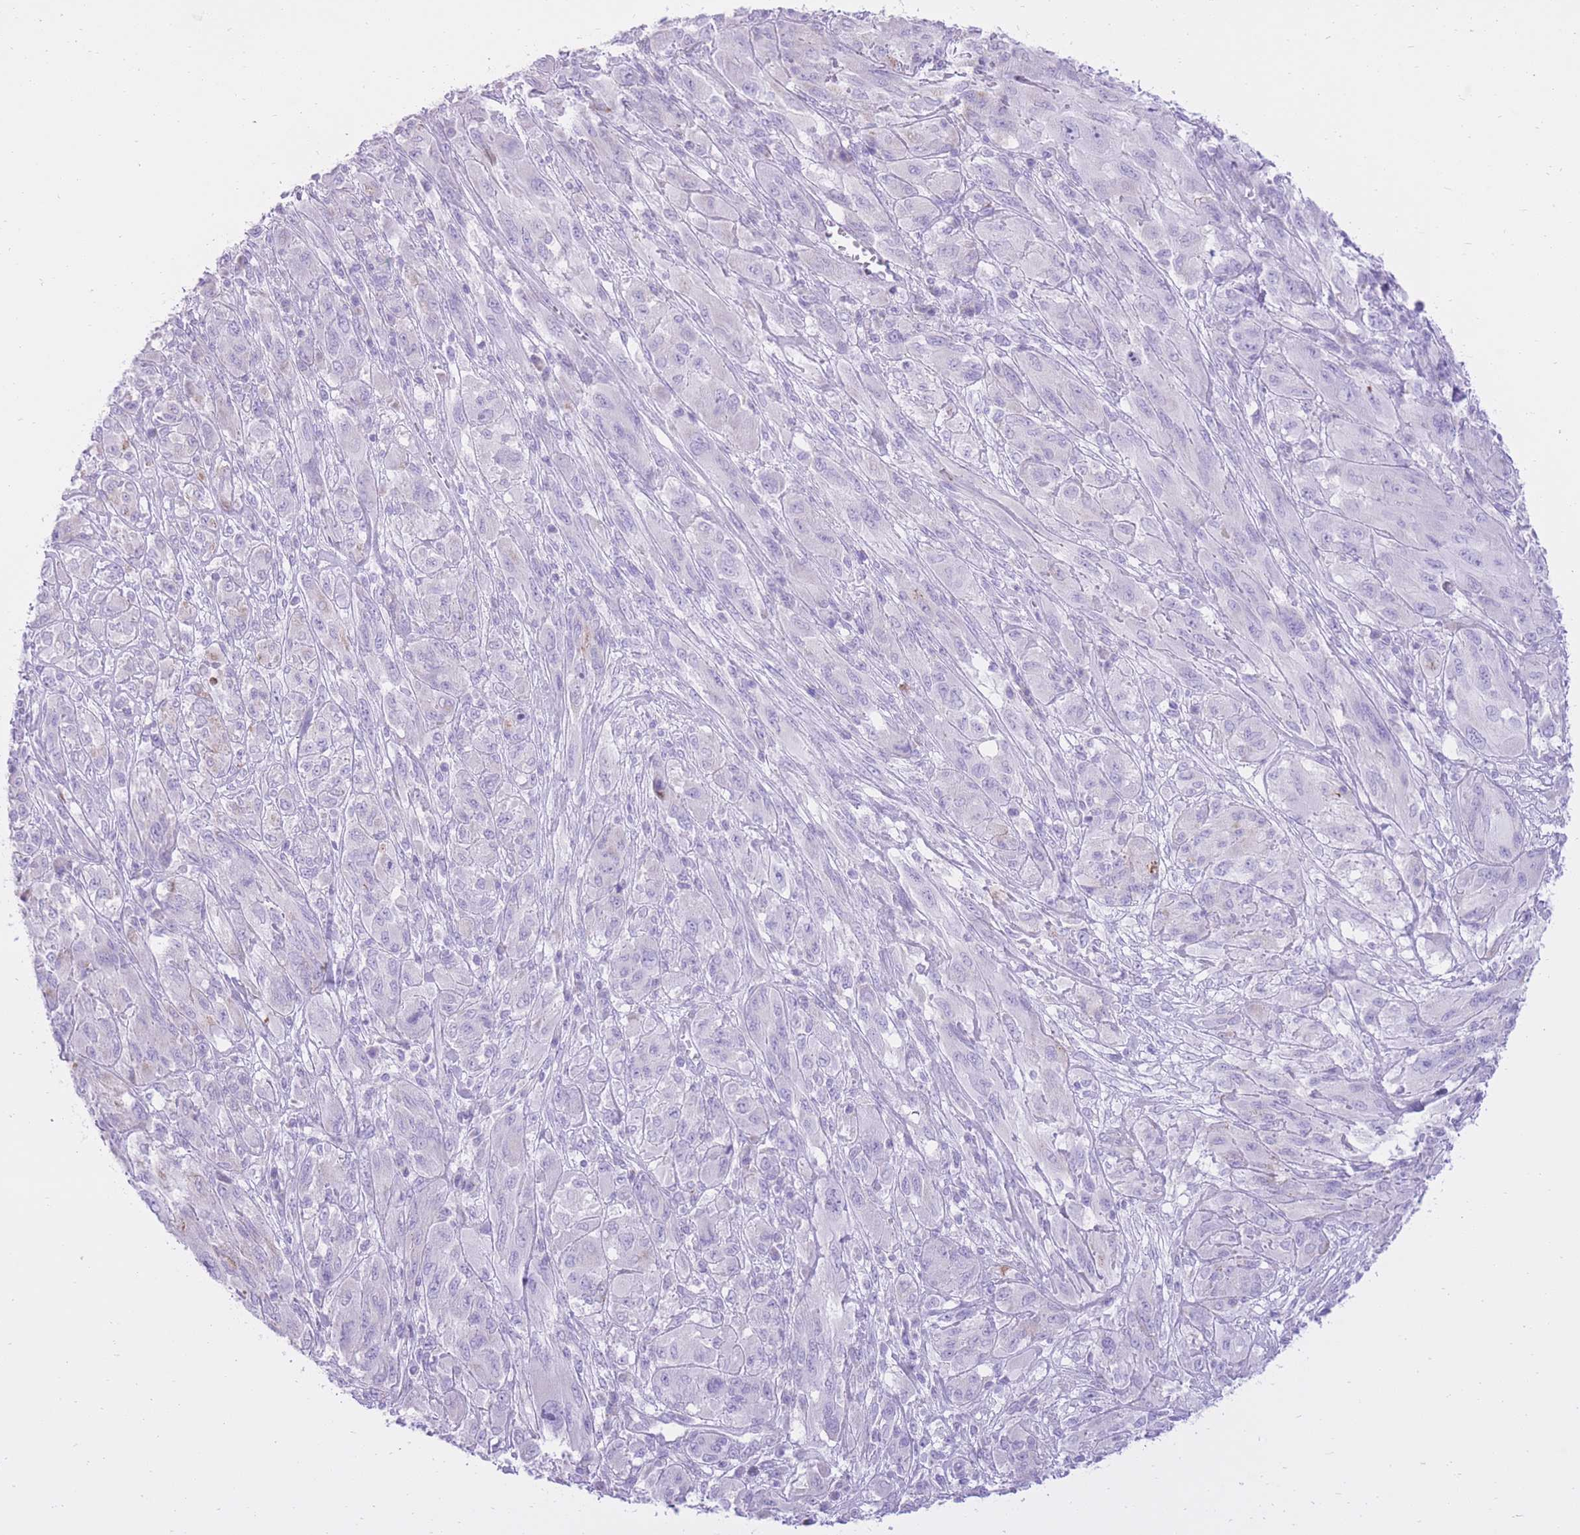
{"staining": {"intensity": "negative", "quantity": "none", "location": "none"}, "tissue": "melanoma", "cell_type": "Tumor cells", "image_type": "cancer", "snomed": [{"axis": "morphology", "description": "Malignant melanoma, NOS"}, {"axis": "topography", "description": "Skin"}], "caption": "Protein analysis of malignant melanoma displays no significant positivity in tumor cells.", "gene": "SLC4A4", "patient": {"sex": "female", "age": 91}}